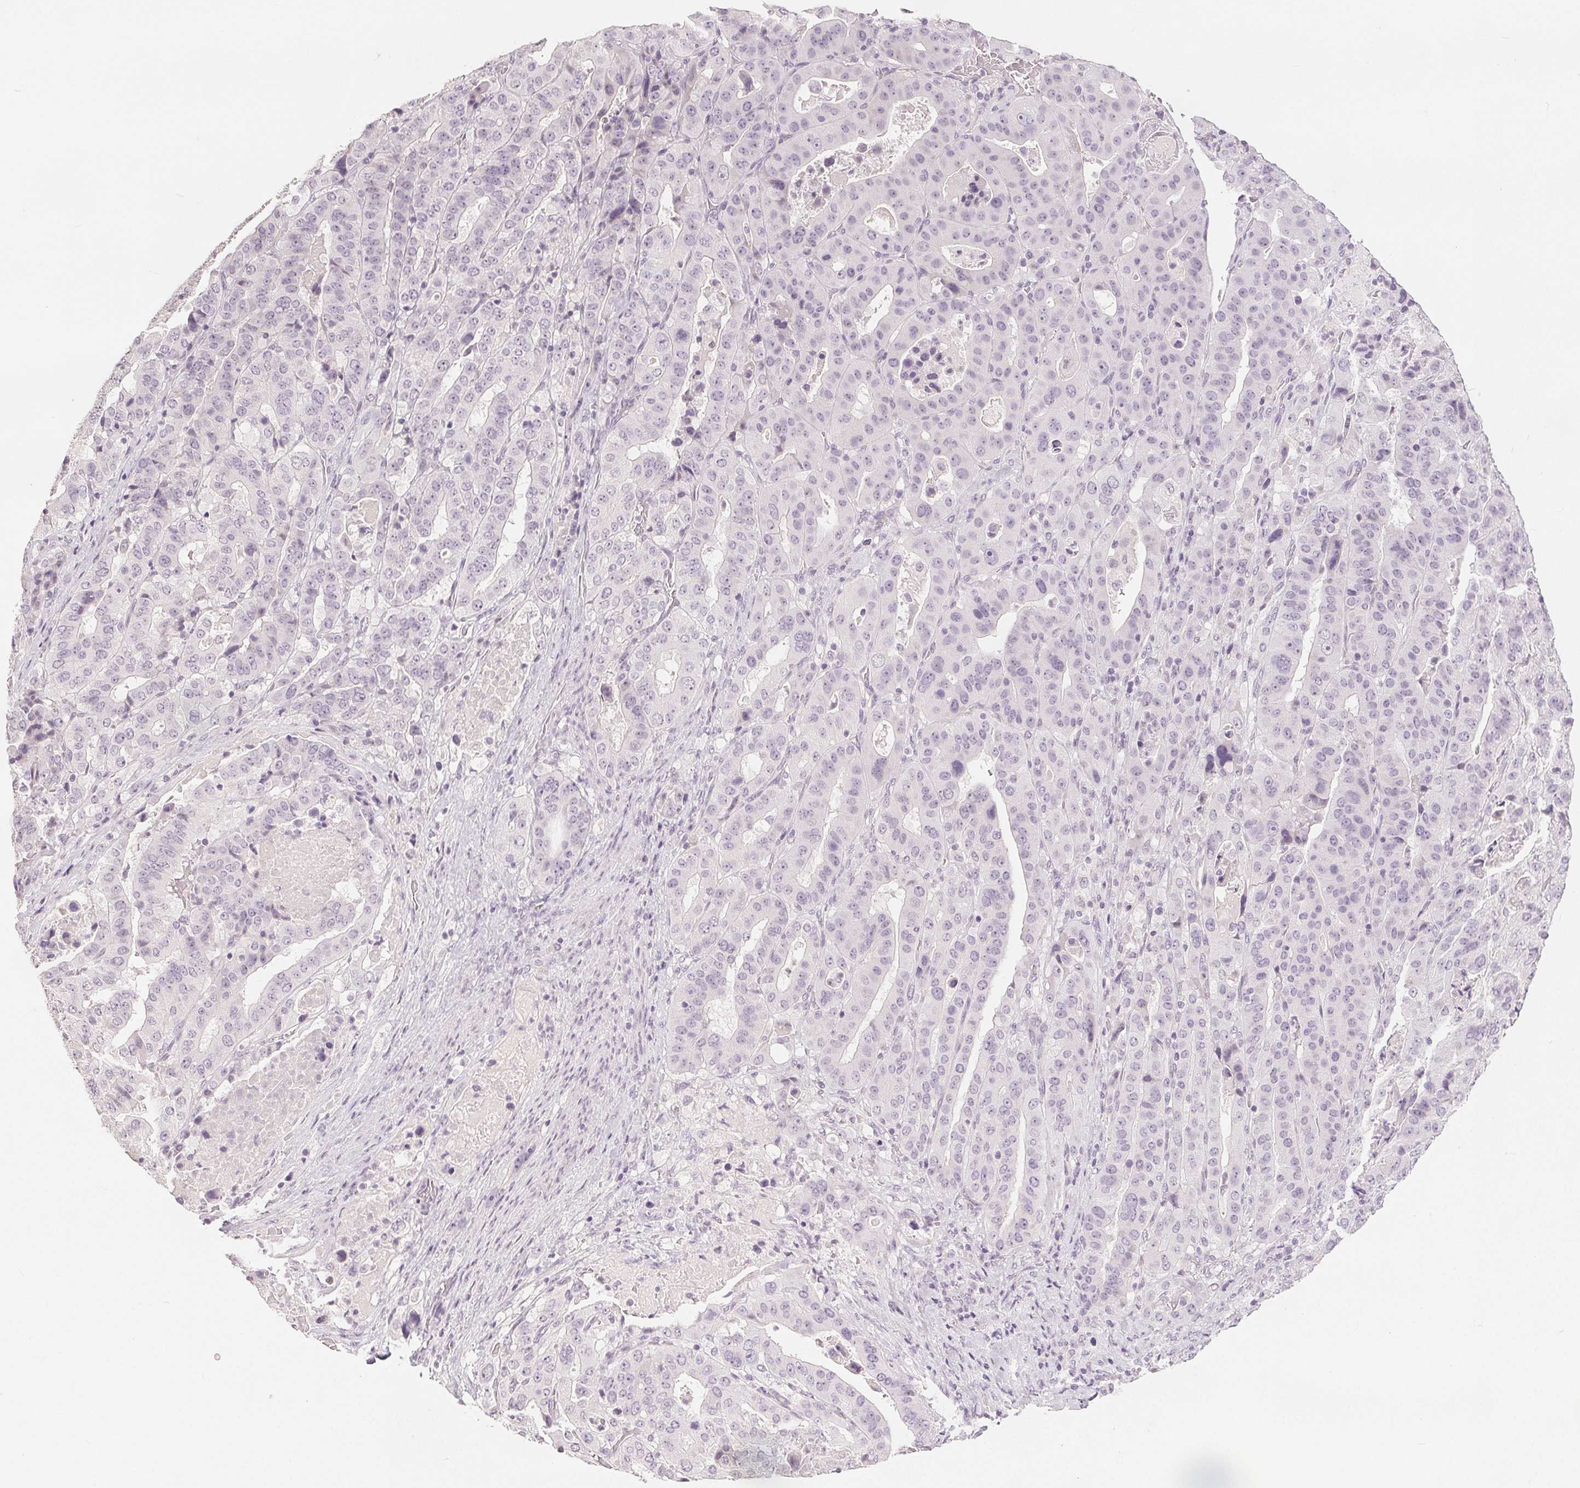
{"staining": {"intensity": "negative", "quantity": "none", "location": "none"}, "tissue": "stomach cancer", "cell_type": "Tumor cells", "image_type": "cancer", "snomed": [{"axis": "morphology", "description": "Adenocarcinoma, NOS"}, {"axis": "topography", "description": "Stomach"}], "caption": "Immunohistochemistry (IHC) micrograph of neoplastic tissue: human stomach adenocarcinoma stained with DAB (3,3'-diaminobenzidine) shows no significant protein staining in tumor cells. The staining was performed using DAB to visualize the protein expression in brown, while the nuclei were stained in blue with hematoxylin (Magnification: 20x).", "gene": "SLC27A5", "patient": {"sex": "male", "age": 48}}